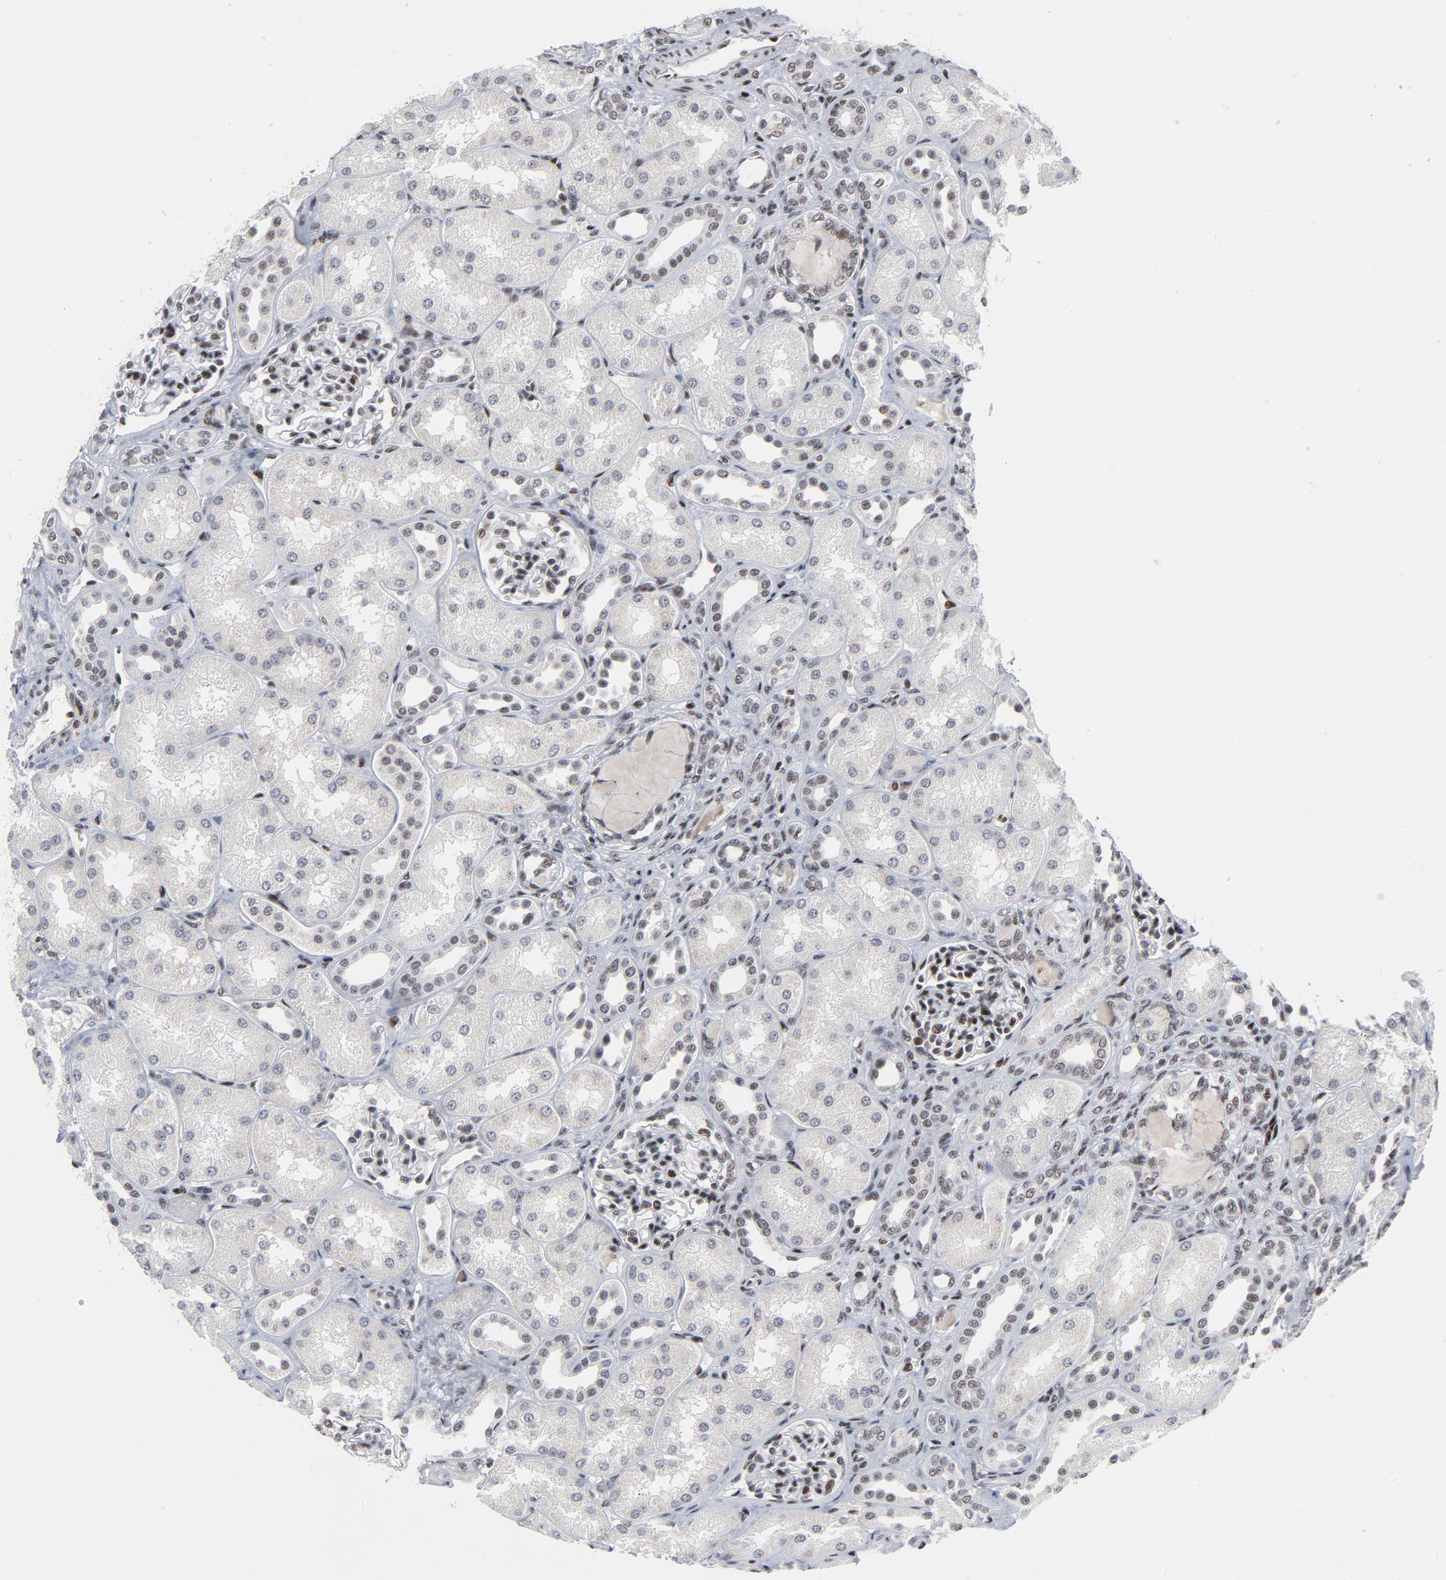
{"staining": {"intensity": "weak", "quantity": "25%-75%", "location": "nuclear"}, "tissue": "kidney", "cell_type": "Cells in glomeruli", "image_type": "normal", "snomed": [{"axis": "morphology", "description": "Normal tissue, NOS"}, {"axis": "topography", "description": "Kidney"}], "caption": "Weak nuclear protein expression is present in approximately 25%-75% of cells in glomeruli in kidney.", "gene": "GABPA", "patient": {"sex": "male", "age": 7}}